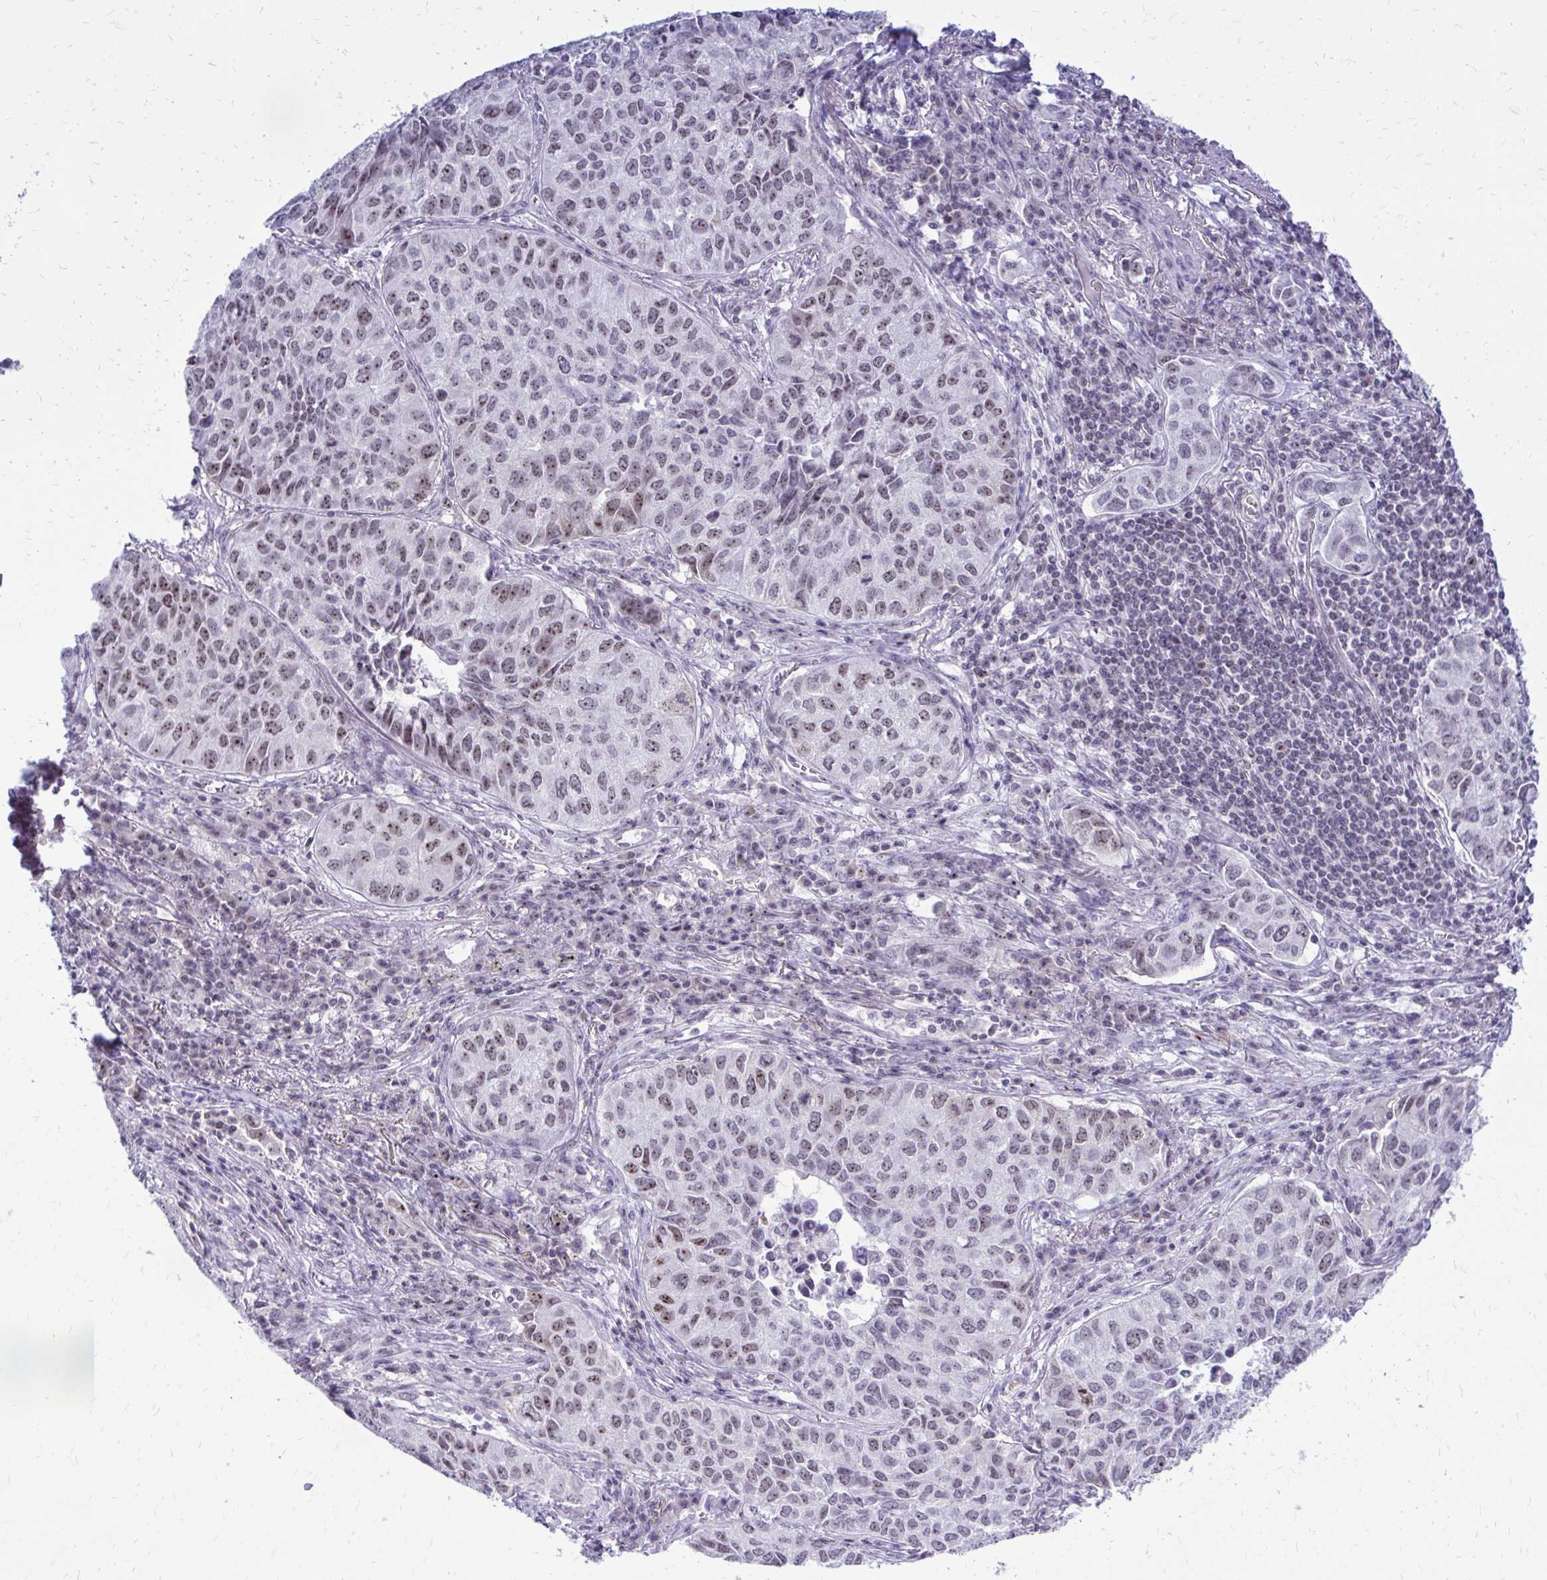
{"staining": {"intensity": "moderate", "quantity": "25%-75%", "location": "nuclear"}, "tissue": "lung cancer", "cell_type": "Tumor cells", "image_type": "cancer", "snomed": [{"axis": "morphology", "description": "Adenocarcinoma, NOS"}, {"axis": "topography", "description": "Lung"}], "caption": "IHC photomicrograph of lung cancer stained for a protein (brown), which reveals medium levels of moderate nuclear positivity in approximately 25%-75% of tumor cells.", "gene": "NIFK", "patient": {"sex": "female", "age": 50}}